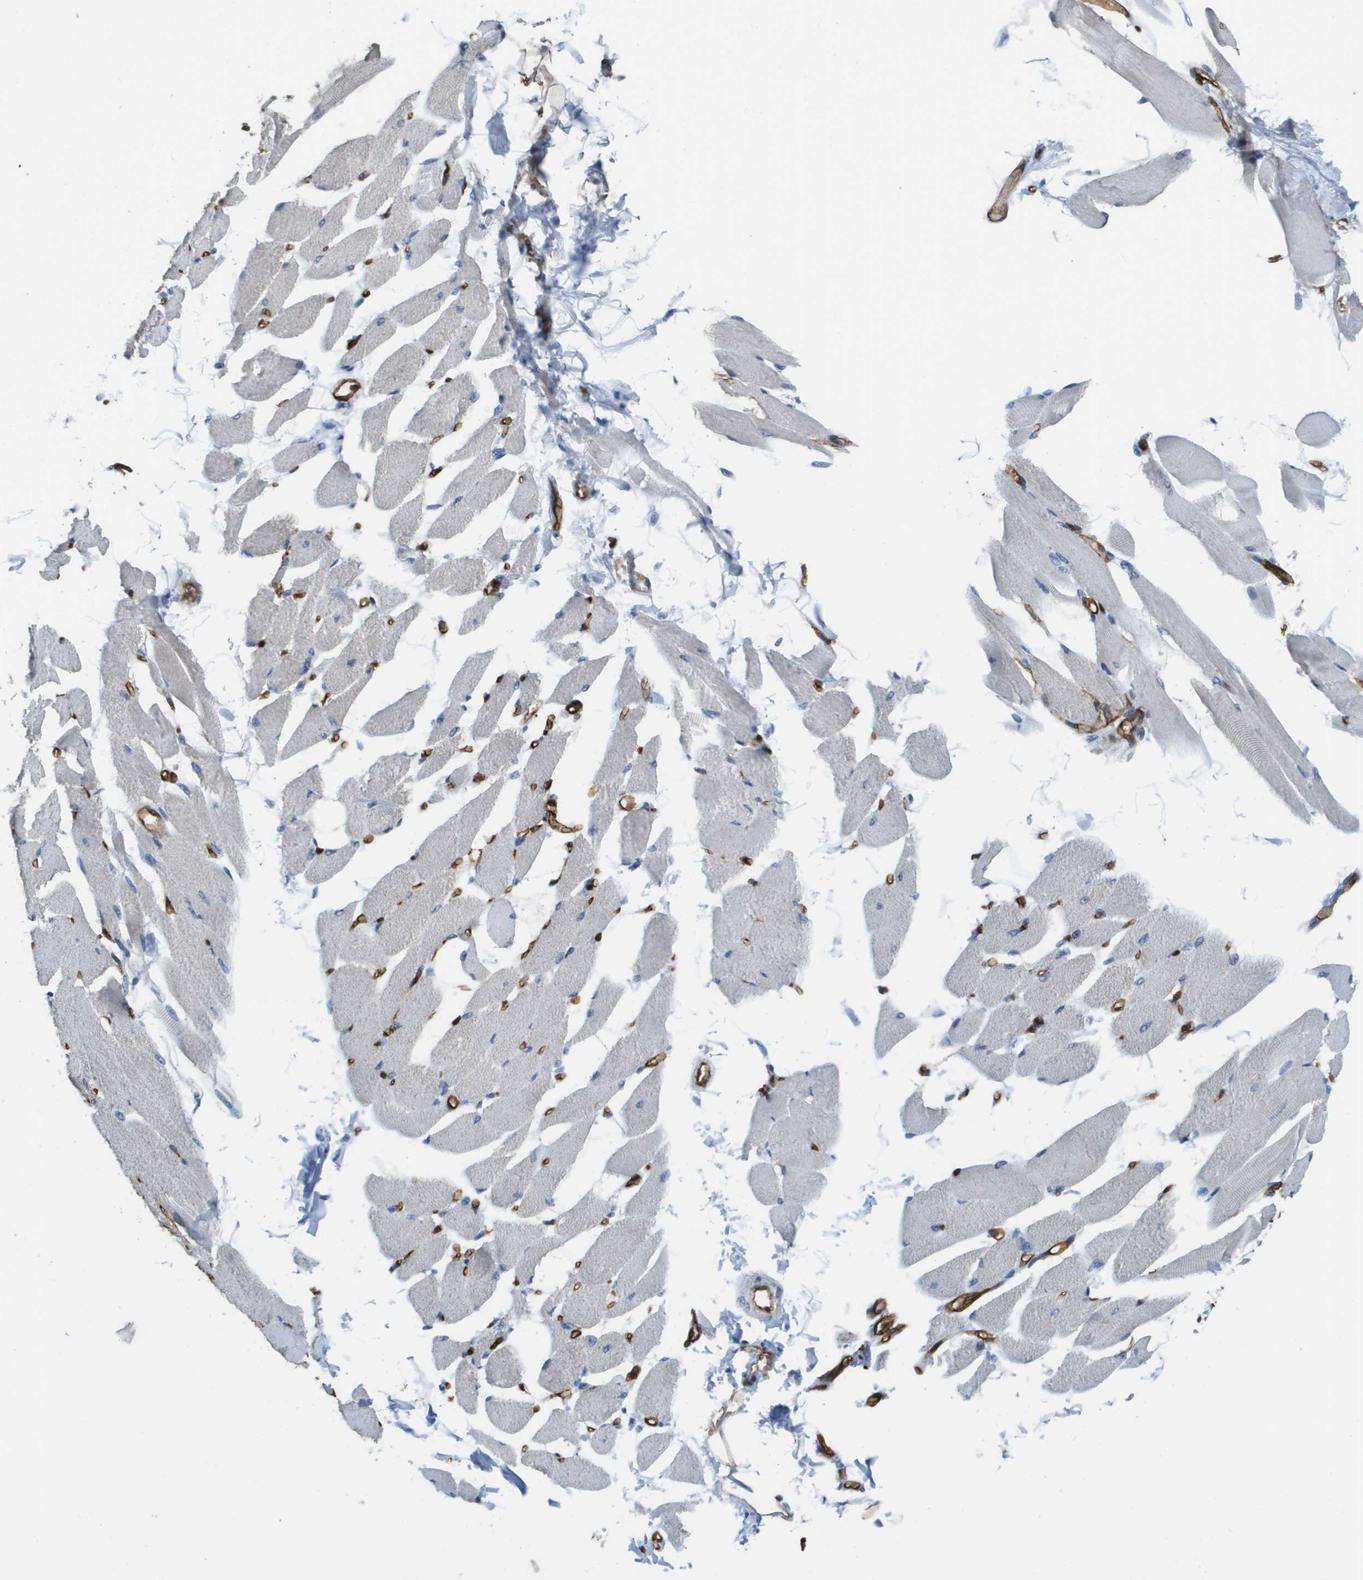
{"staining": {"intensity": "negative", "quantity": "none", "location": "none"}, "tissue": "skeletal muscle", "cell_type": "Myocytes", "image_type": "normal", "snomed": [{"axis": "morphology", "description": "Normal tissue, NOS"}, {"axis": "topography", "description": "Skeletal muscle"}, {"axis": "topography", "description": "Peripheral nerve tissue"}], "caption": "Skeletal muscle stained for a protein using IHC exhibits no positivity myocytes.", "gene": "FABP5", "patient": {"sex": "female", "age": 84}}